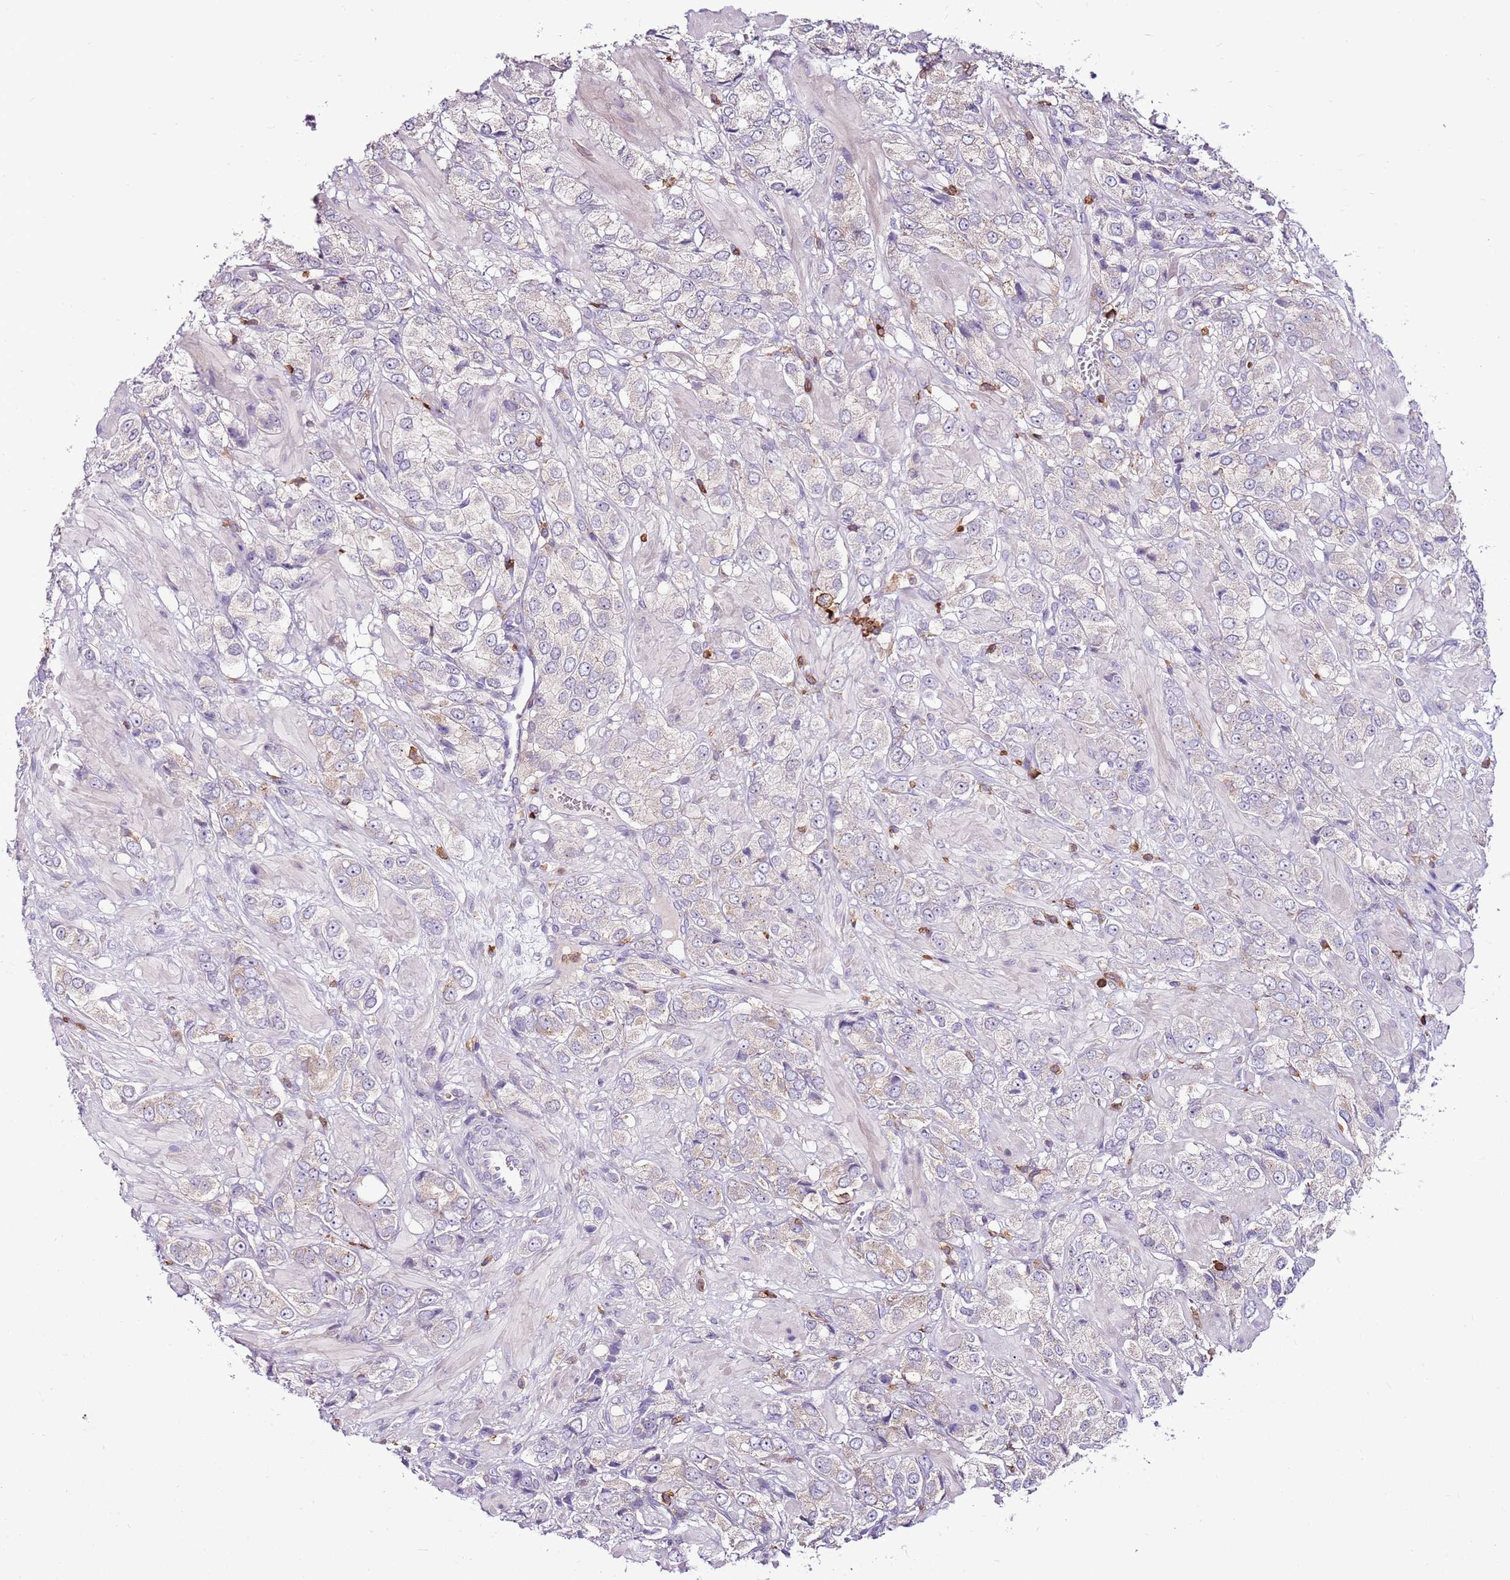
{"staining": {"intensity": "weak", "quantity": "25%-75%", "location": "cytoplasmic/membranous"}, "tissue": "prostate cancer", "cell_type": "Tumor cells", "image_type": "cancer", "snomed": [{"axis": "morphology", "description": "Adenocarcinoma, High grade"}, {"axis": "topography", "description": "Prostate and seminal vesicle, NOS"}], "caption": "There is low levels of weak cytoplasmic/membranous positivity in tumor cells of prostate high-grade adenocarcinoma, as demonstrated by immunohistochemical staining (brown color).", "gene": "ZSWIM1", "patient": {"sex": "male", "age": 64}}